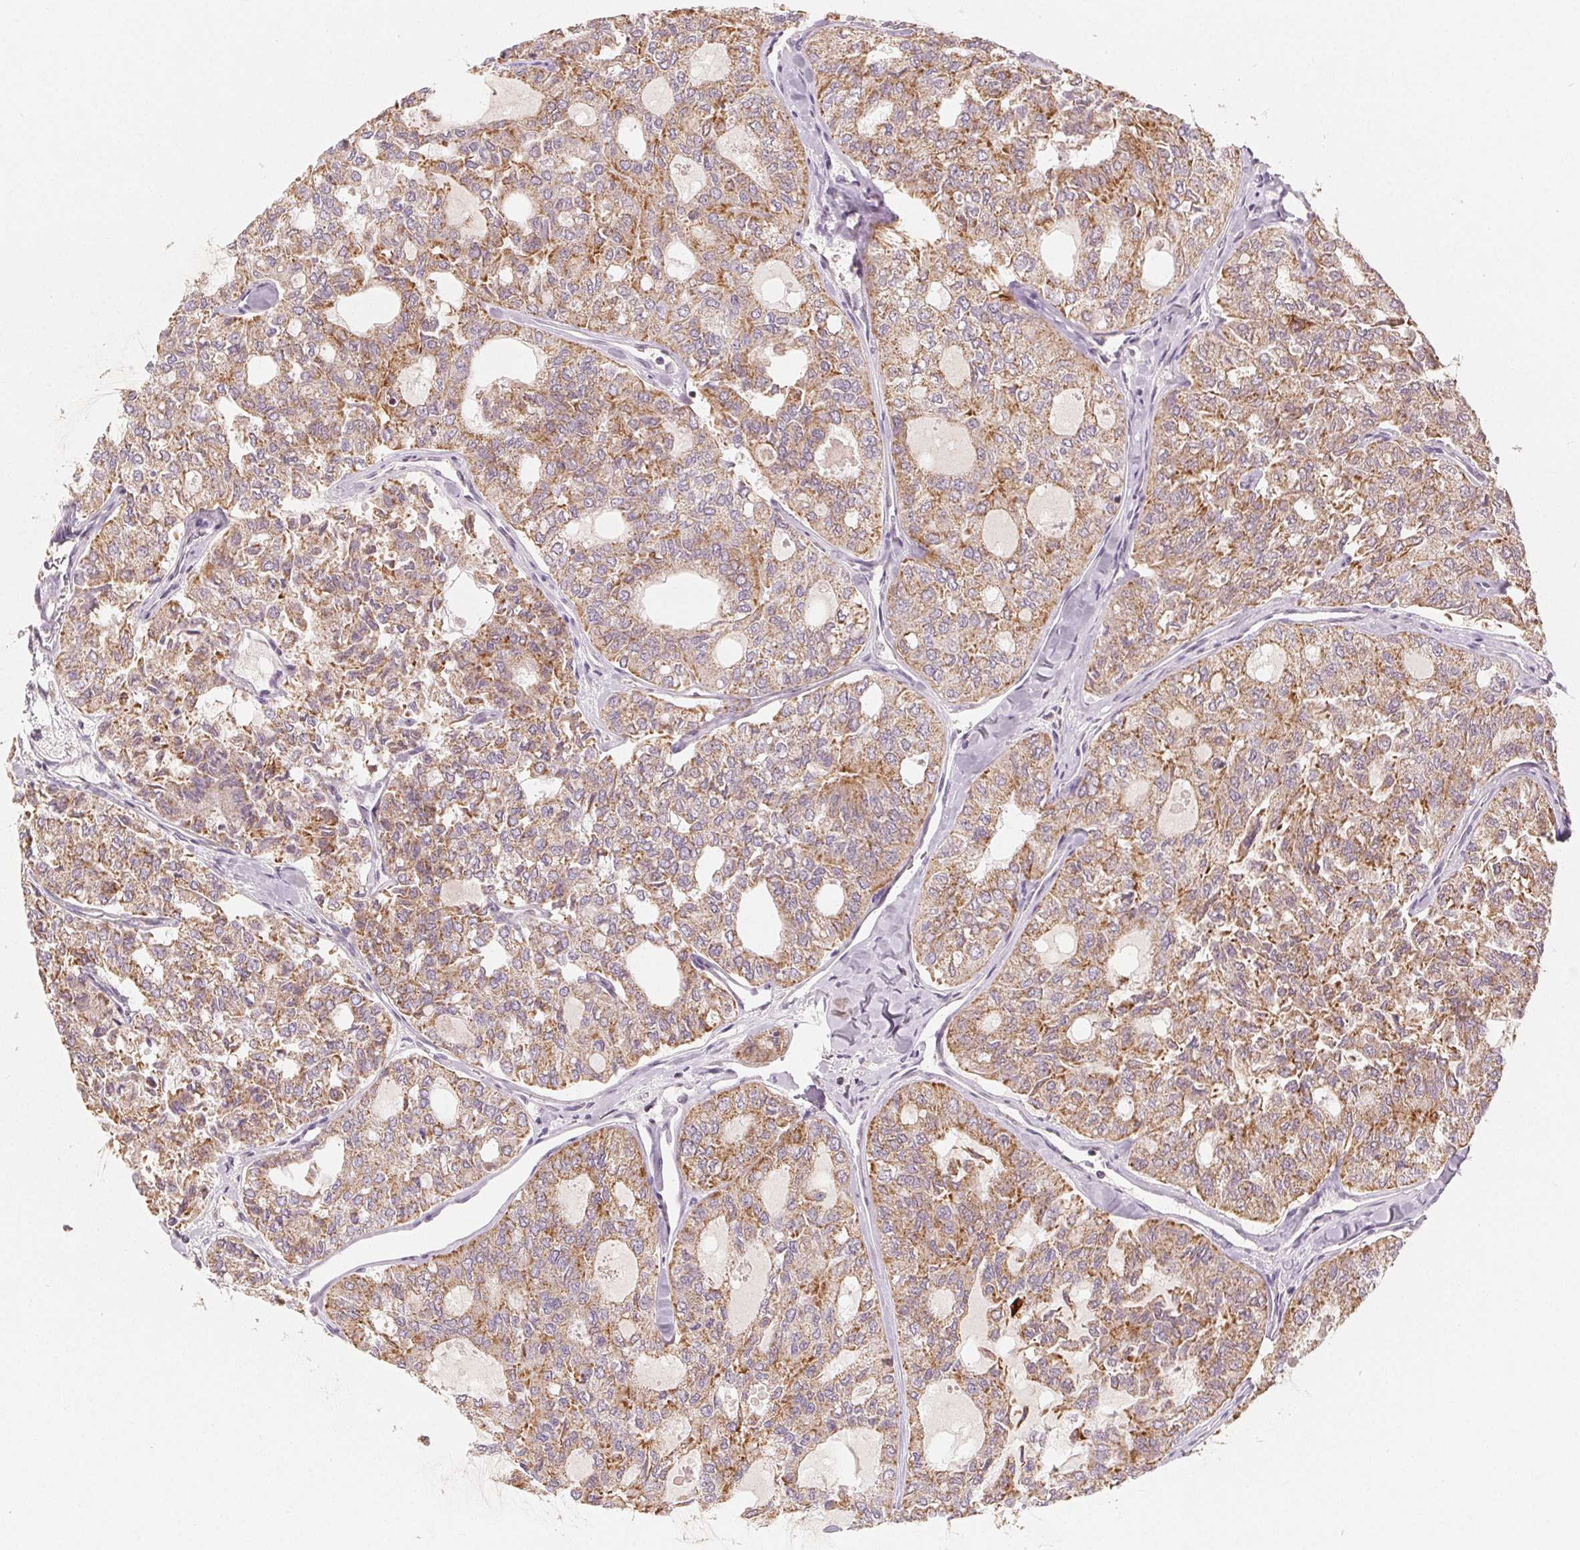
{"staining": {"intensity": "moderate", "quantity": ">75%", "location": "cytoplasmic/membranous"}, "tissue": "thyroid cancer", "cell_type": "Tumor cells", "image_type": "cancer", "snomed": [{"axis": "morphology", "description": "Follicular adenoma carcinoma, NOS"}, {"axis": "topography", "description": "Thyroid gland"}], "caption": "The immunohistochemical stain highlights moderate cytoplasmic/membranous positivity in tumor cells of thyroid cancer tissue.", "gene": "GHITM", "patient": {"sex": "male", "age": 75}}